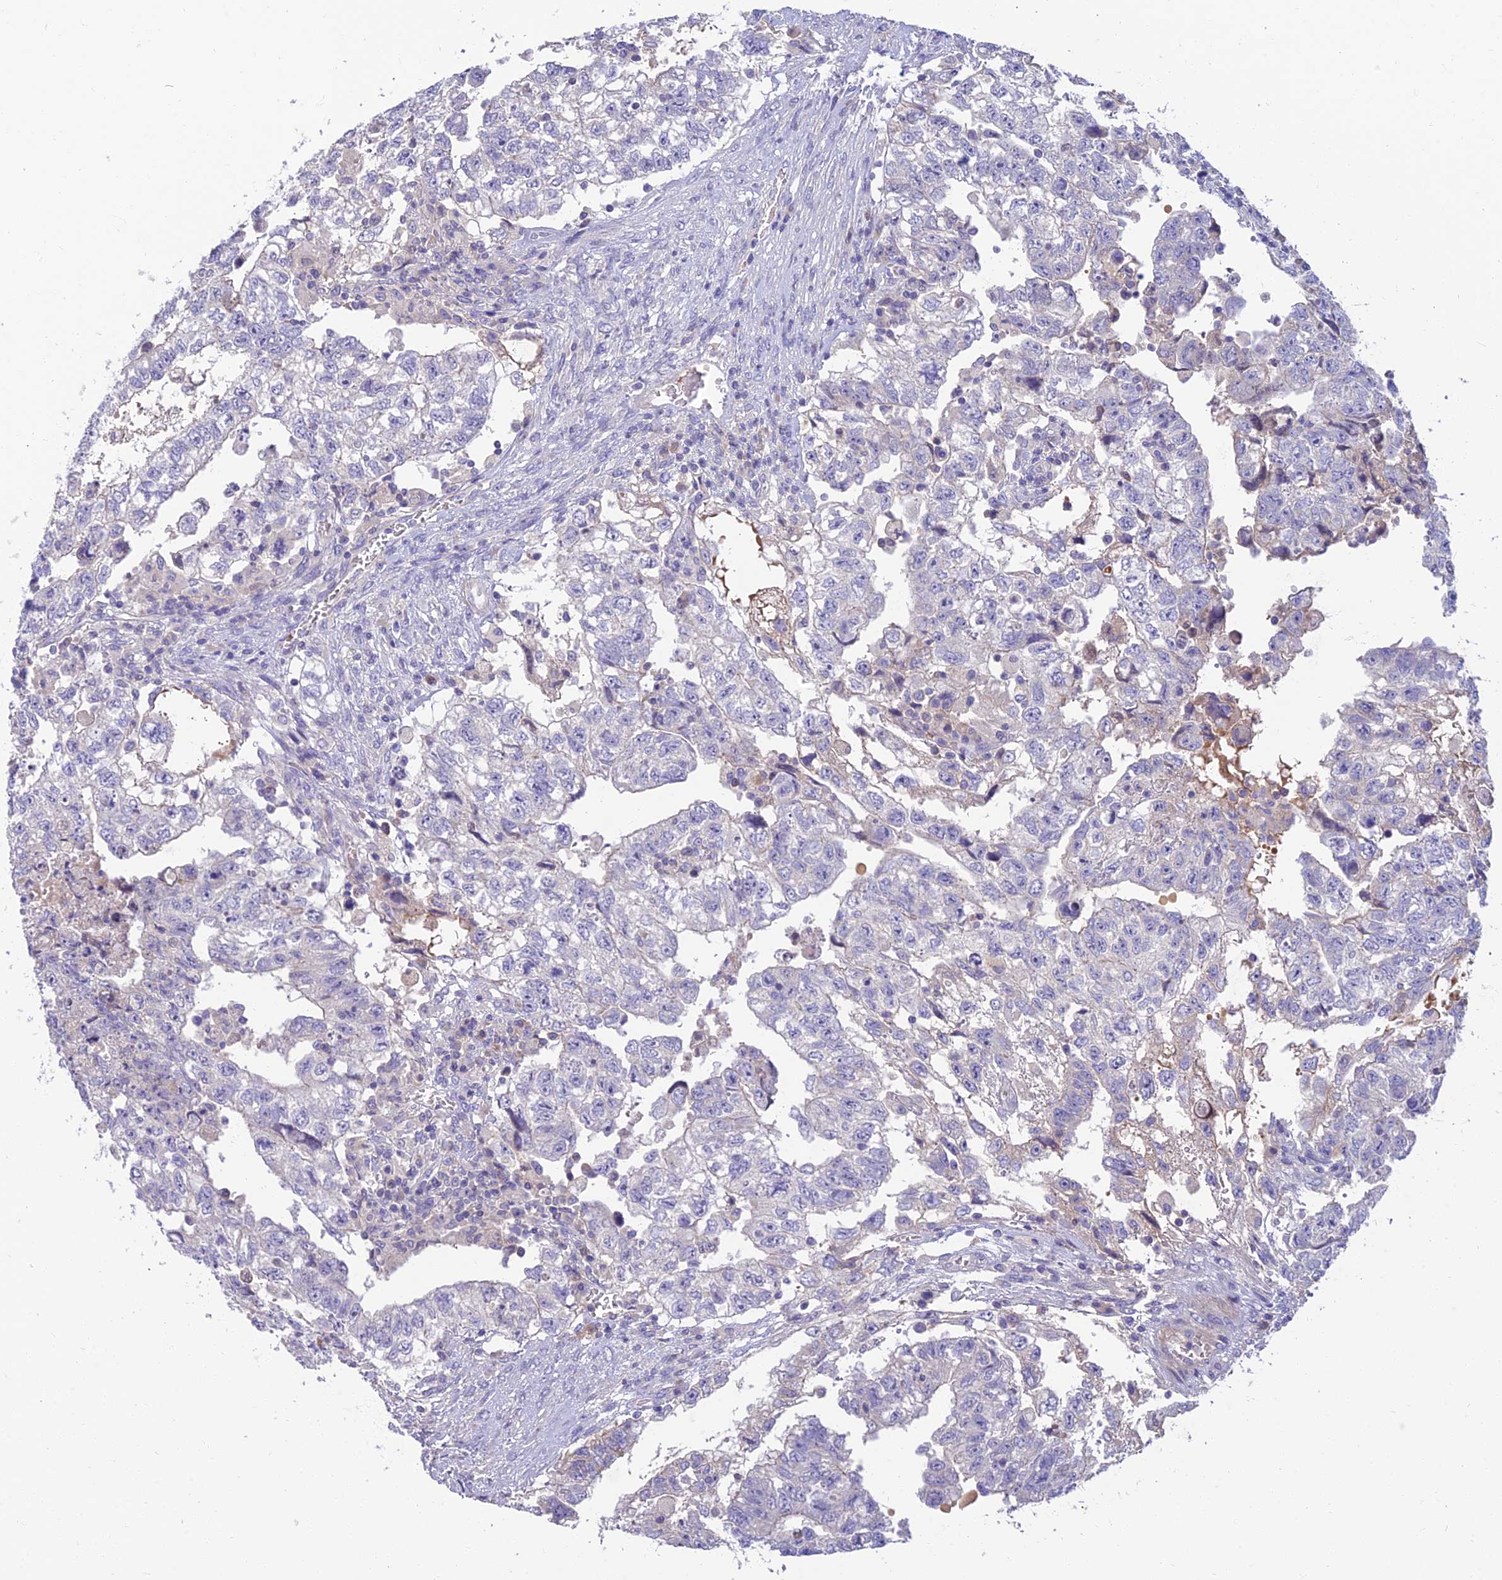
{"staining": {"intensity": "negative", "quantity": "none", "location": "none"}, "tissue": "testis cancer", "cell_type": "Tumor cells", "image_type": "cancer", "snomed": [{"axis": "morphology", "description": "Carcinoma, Embryonal, NOS"}, {"axis": "topography", "description": "Testis"}], "caption": "DAB (3,3'-diaminobenzidine) immunohistochemical staining of embryonal carcinoma (testis) exhibits no significant positivity in tumor cells.", "gene": "CLIP4", "patient": {"sex": "male", "age": 36}}